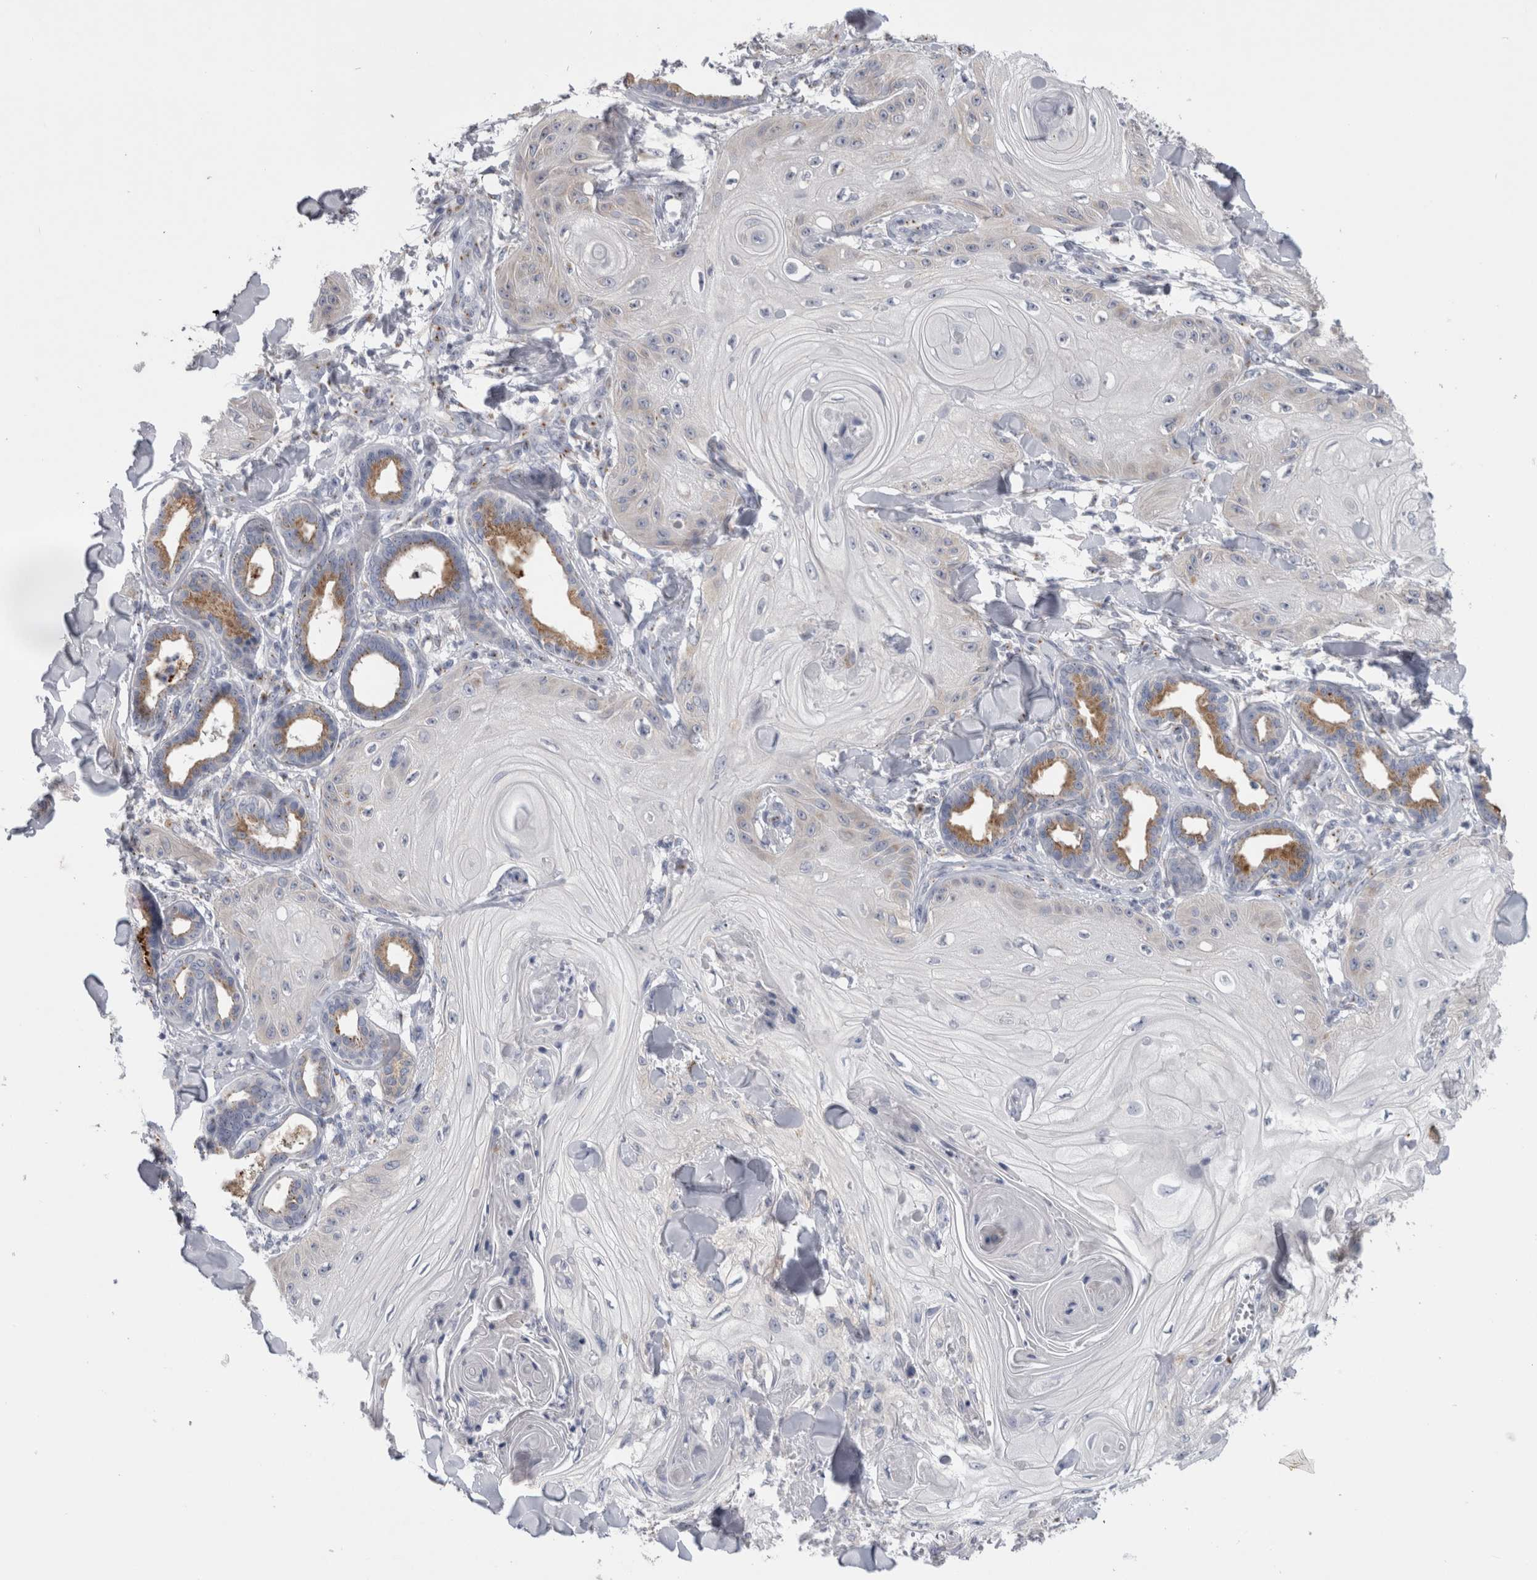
{"staining": {"intensity": "negative", "quantity": "none", "location": "none"}, "tissue": "skin cancer", "cell_type": "Tumor cells", "image_type": "cancer", "snomed": [{"axis": "morphology", "description": "Squamous cell carcinoma, NOS"}, {"axis": "topography", "description": "Skin"}], "caption": "This is a histopathology image of immunohistochemistry (IHC) staining of skin cancer (squamous cell carcinoma), which shows no staining in tumor cells.", "gene": "AKAP9", "patient": {"sex": "male", "age": 74}}